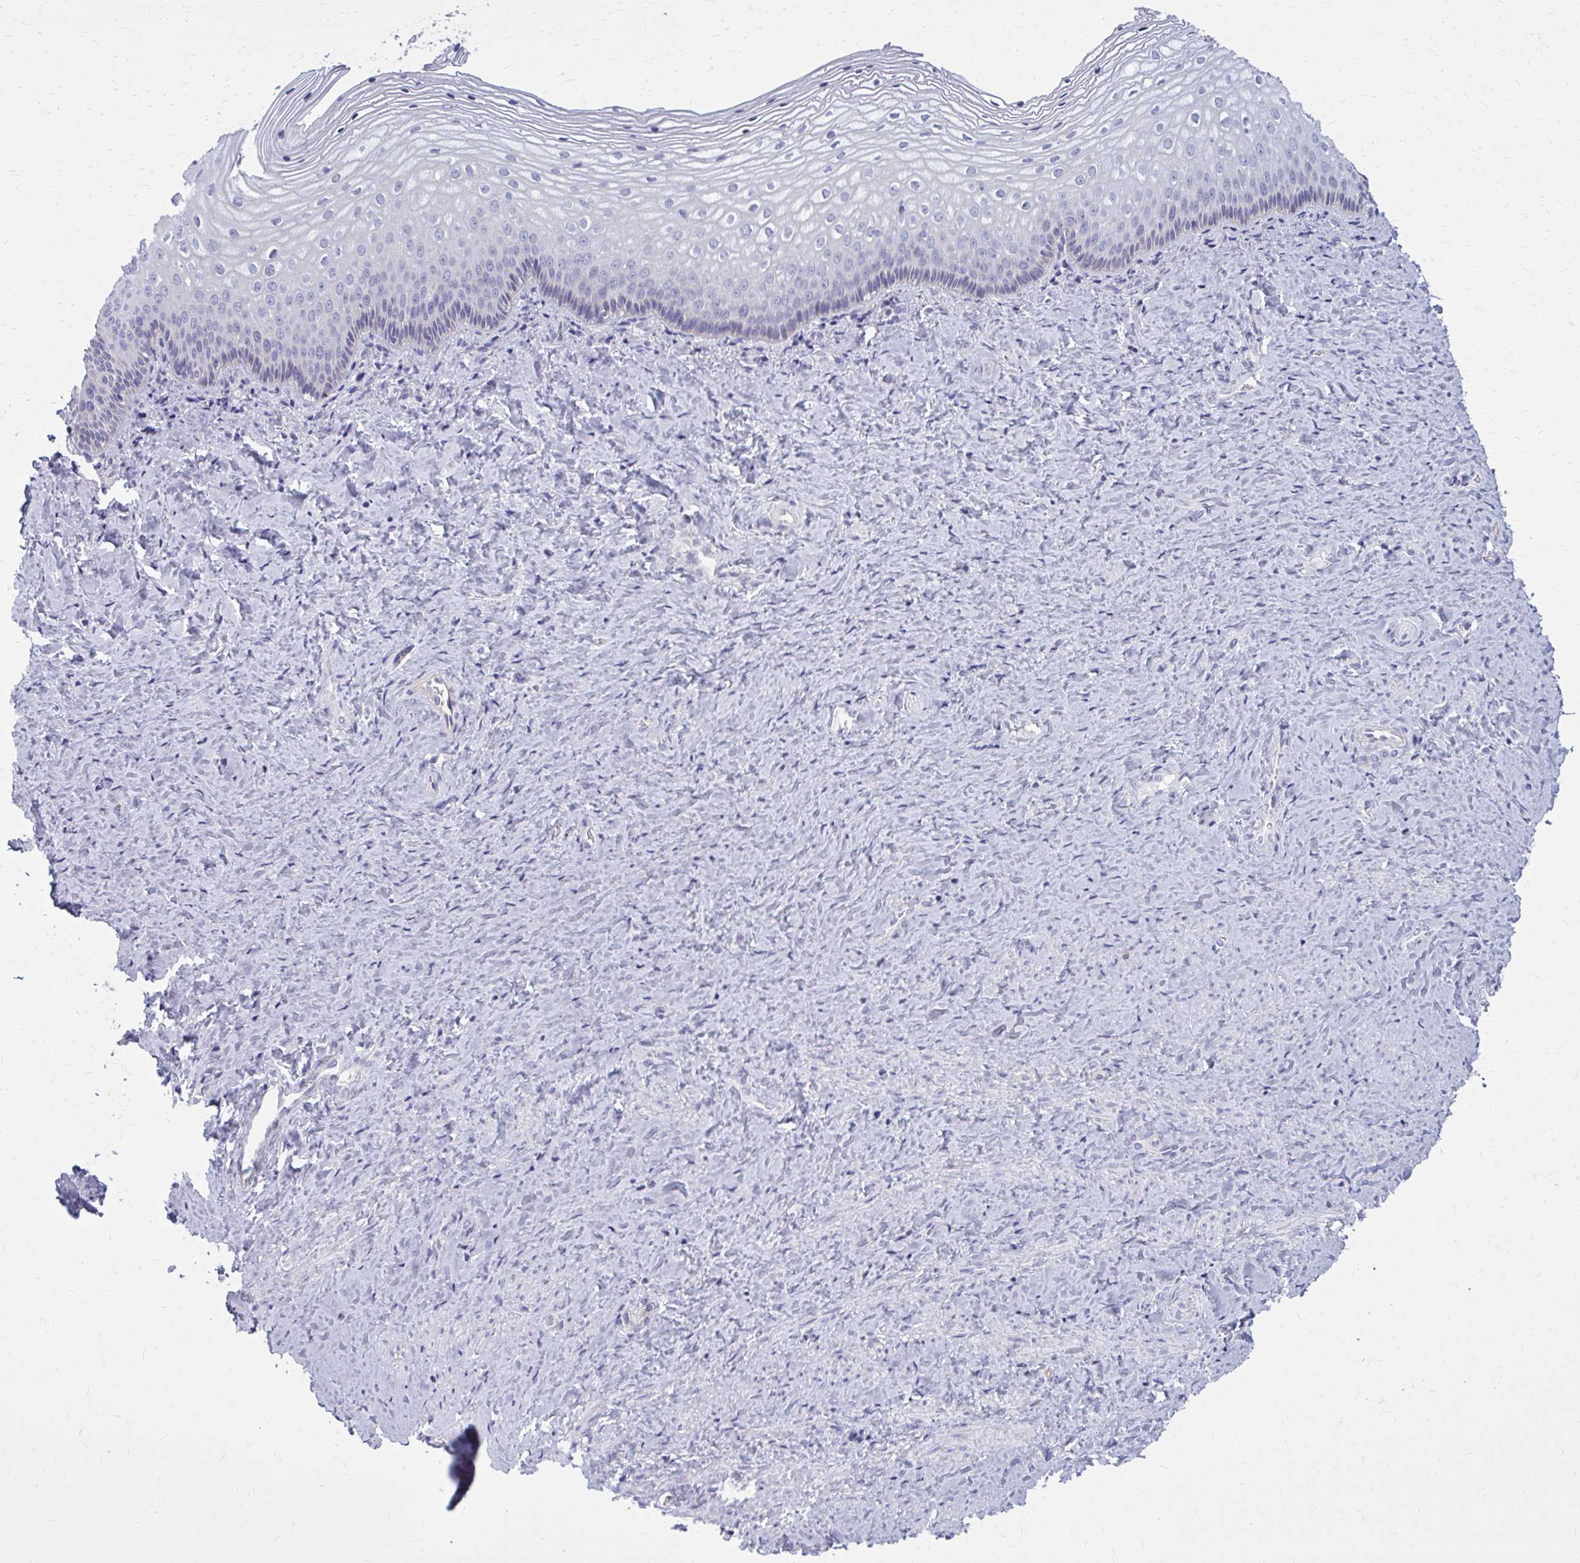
{"staining": {"intensity": "negative", "quantity": "none", "location": "none"}, "tissue": "vagina", "cell_type": "Squamous epithelial cells", "image_type": "normal", "snomed": [{"axis": "morphology", "description": "Normal tissue, NOS"}, {"axis": "topography", "description": "Vagina"}], "caption": "Vagina was stained to show a protein in brown. There is no significant staining in squamous epithelial cells. Nuclei are stained in blue.", "gene": "CASQ2", "patient": {"sex": "female", "age": 45}}